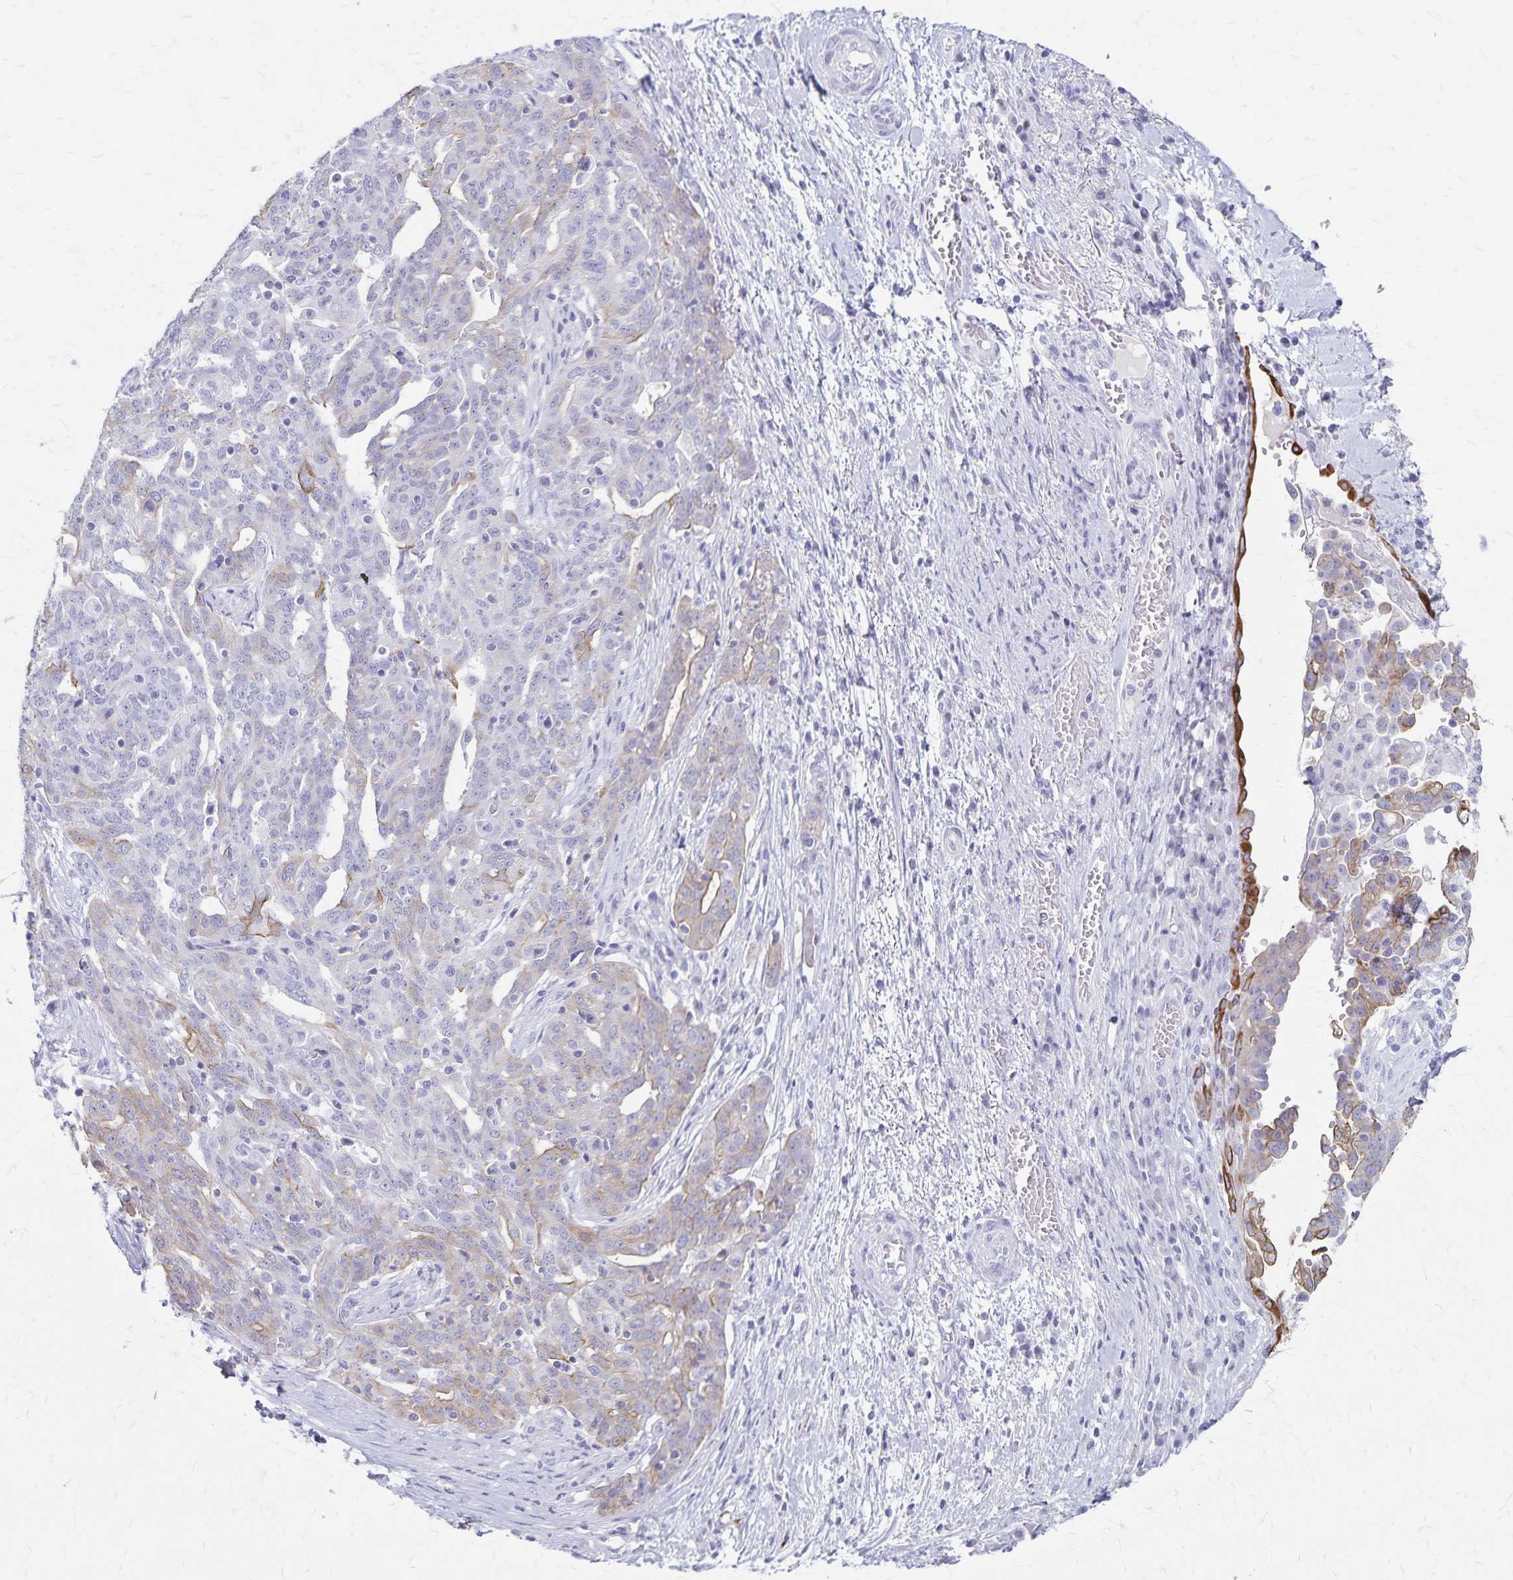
{"staining": {"intensity": "moderate", "quantity": "<25%", "location": "cytoplasmic/membranous"}, "tissue": "ovarian cancer", "cell_type": "Tumor cells", "image_type": "cancer", "snomed": [{"axis": "morphology", "description": "Cystadenocarcinoma, serous, NOS"}, {"axis": "topography", "description": "Ovary"}], "caption": "Immunohistochemistry (DAB) staining of serous cystadenocarcinoma (ovarian) displays moderate cytoplasmic/membranous protein expression in approximately <25% of tumor cells. Using DAB (brown) and hematoxylin (blue) stains, captured at high magnification using brightfield microscopy.", "gene": "GPBAR1", "patient": {"sex": "female", "age": 67}}